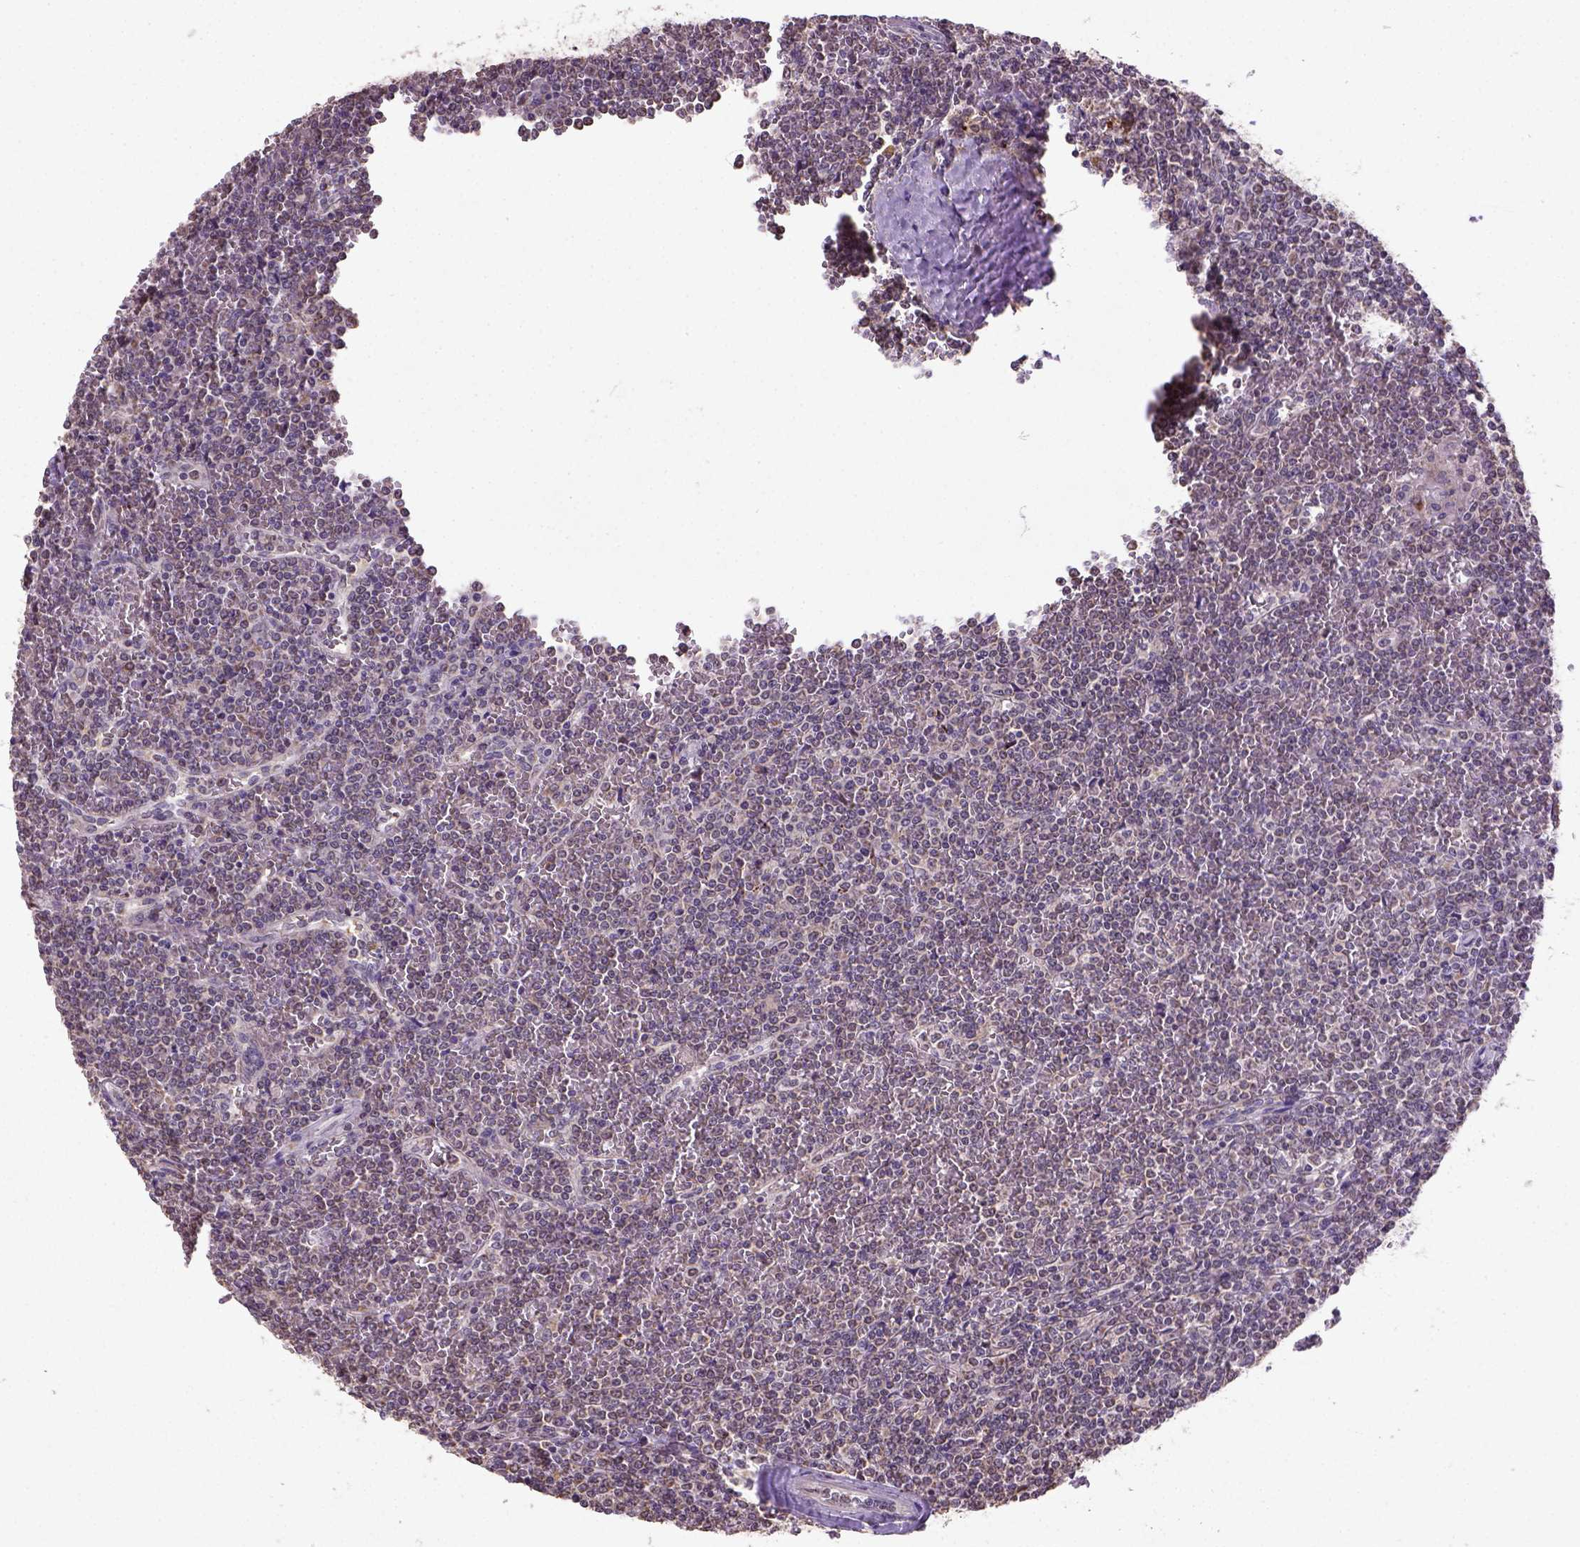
{"staining": {"intensity": "weak", "quantity": ">75%", "location": "cytoplasmic/membranous"}, "tissue": "lymphoma", "cell_type": "Tumor cells", "image_type": "cancer", "snomed": [{"axis": "morphology", "description": "Malignant lymphoma, non-Hodgkin's type, Low grade"}, {"axis": "topography", "description": "Spleen"}], "caption": "Lymphoma stained with a protein marker shows weak staining in tumor cells.", "gene": "NUDT10", "patient": {"sex": "female", "age": 19}}